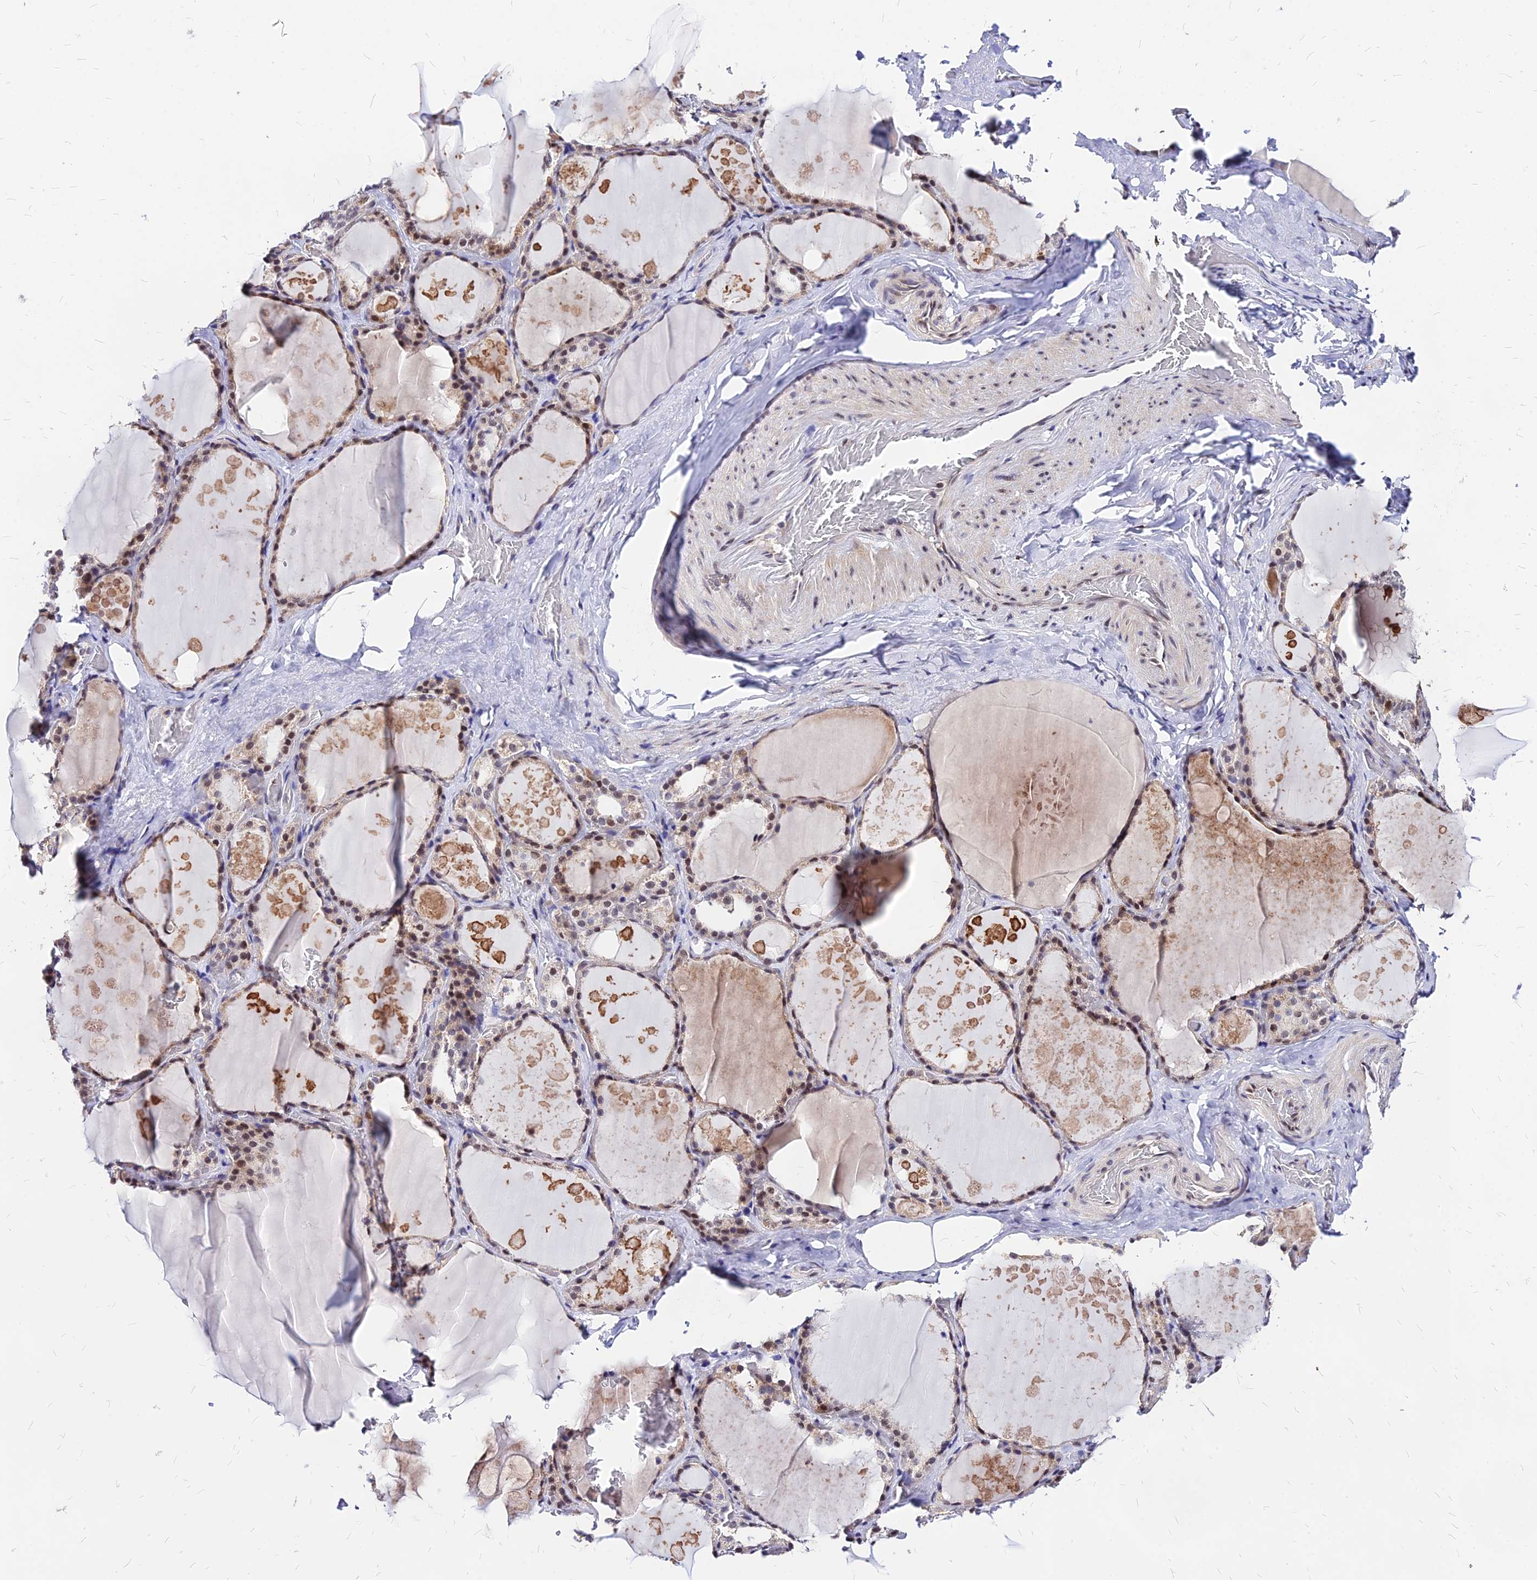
{"staining": {"intensity": "moderate", "quantity": "25%-75%", "location": "cytoplasmic/membranous,nuclear"}, "tissue": "thyroid gland", "cell_type": "Glandular cells", "image_type": "normal", "snomed": [{"axis": "morphology", "description": "Normal tissue, NOS"}, {"axis": "topography", "description": "Thyroid gland"}], "caption": "The image displays immunohistochemical staining of normal thyroid gland. There is moderate cytoplasmic/membranous,nuclear positivity is present in about 25%-75% of glandular cells. (DAB IHC, brown staining for protein, blue staining for nuclei).", "gene": "DDX55", "patient": {"sex": "male", "age": 61}}